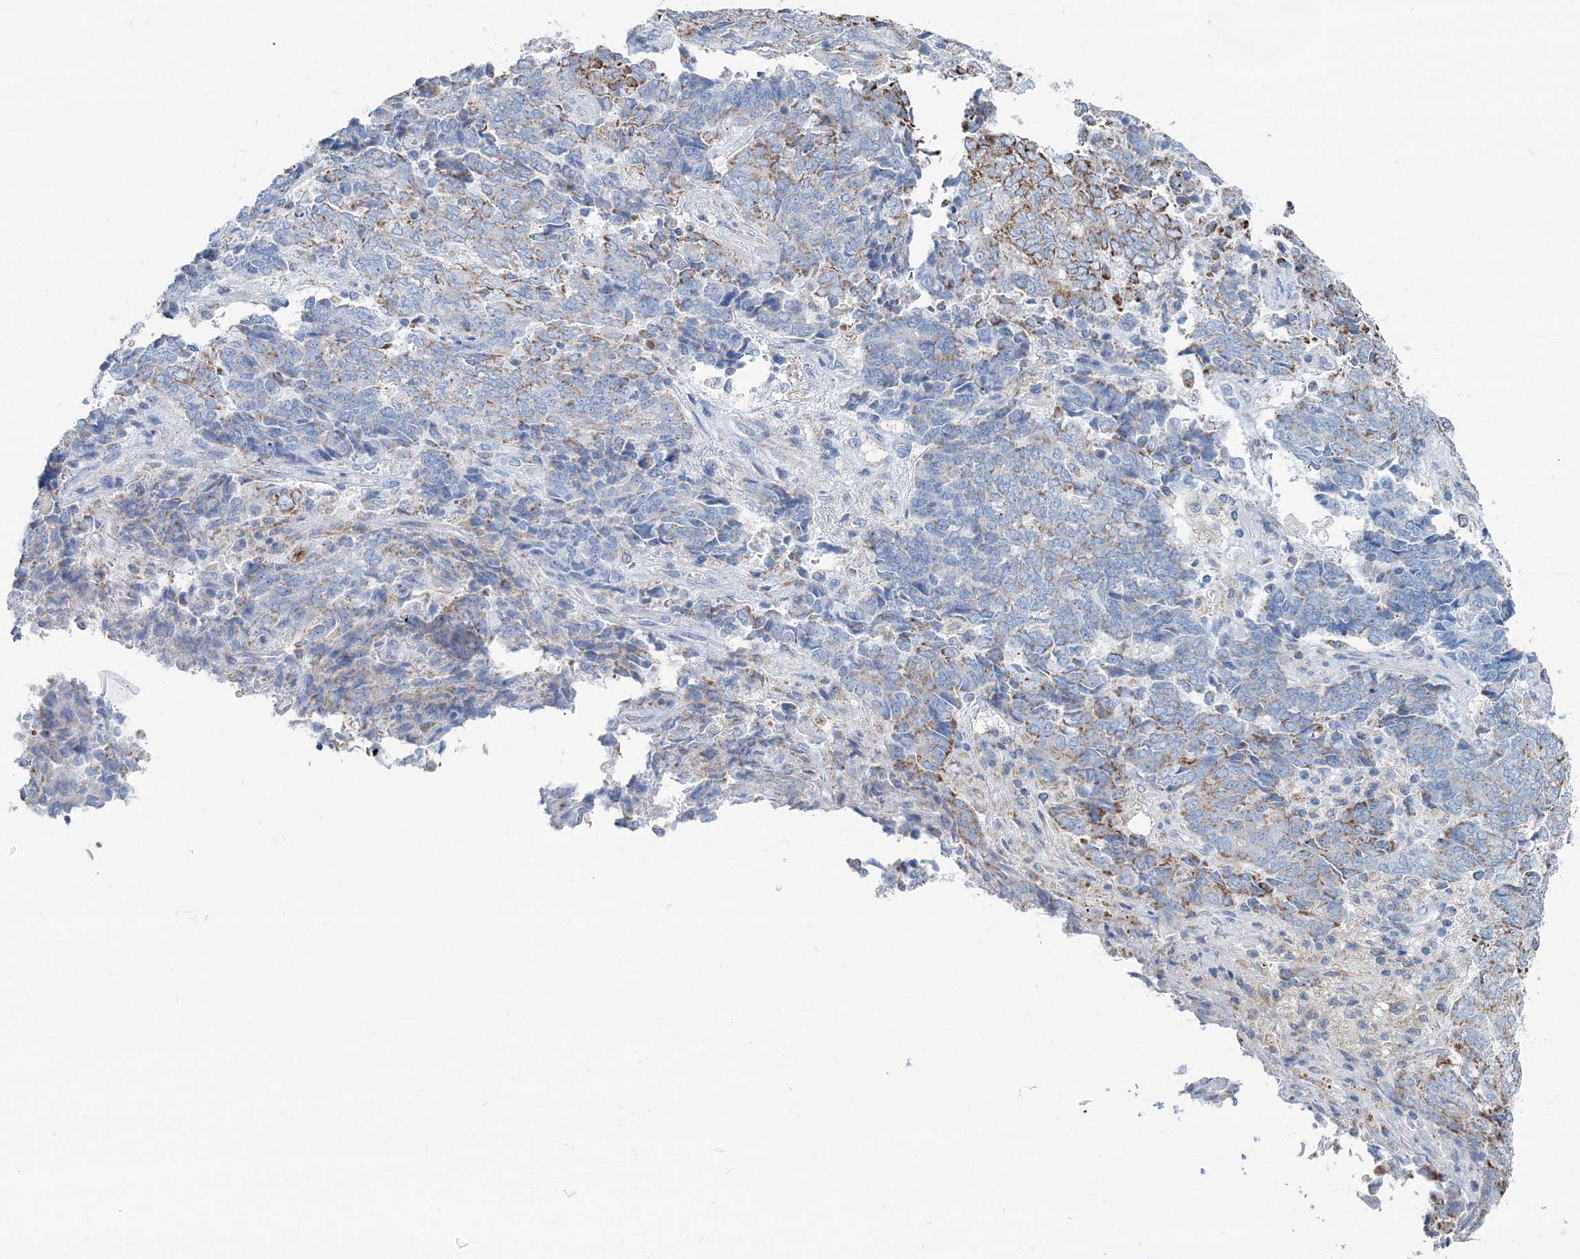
{"staining": {"intensity": "moderate", "quantity": "<25%", "location": "cytoplasmic/membranous"}, "tissue": "endometrial cancer", "cell_type": "Tumor cells", "image_type": "cancer", "snomed": [{"axis": "morphology", "description": "Adenocarcinoma, NOS"}, {"axis": "topography", "description": "Endometrium"}], "caption": "Endometrial cancer (adenocarcinoma) stained for a protein exhibits moderate cytoplasmic/membranous positivity in tumor cells.", "gene": "GABARAPL2", "patient": {"sex": "female", "age": 80}}